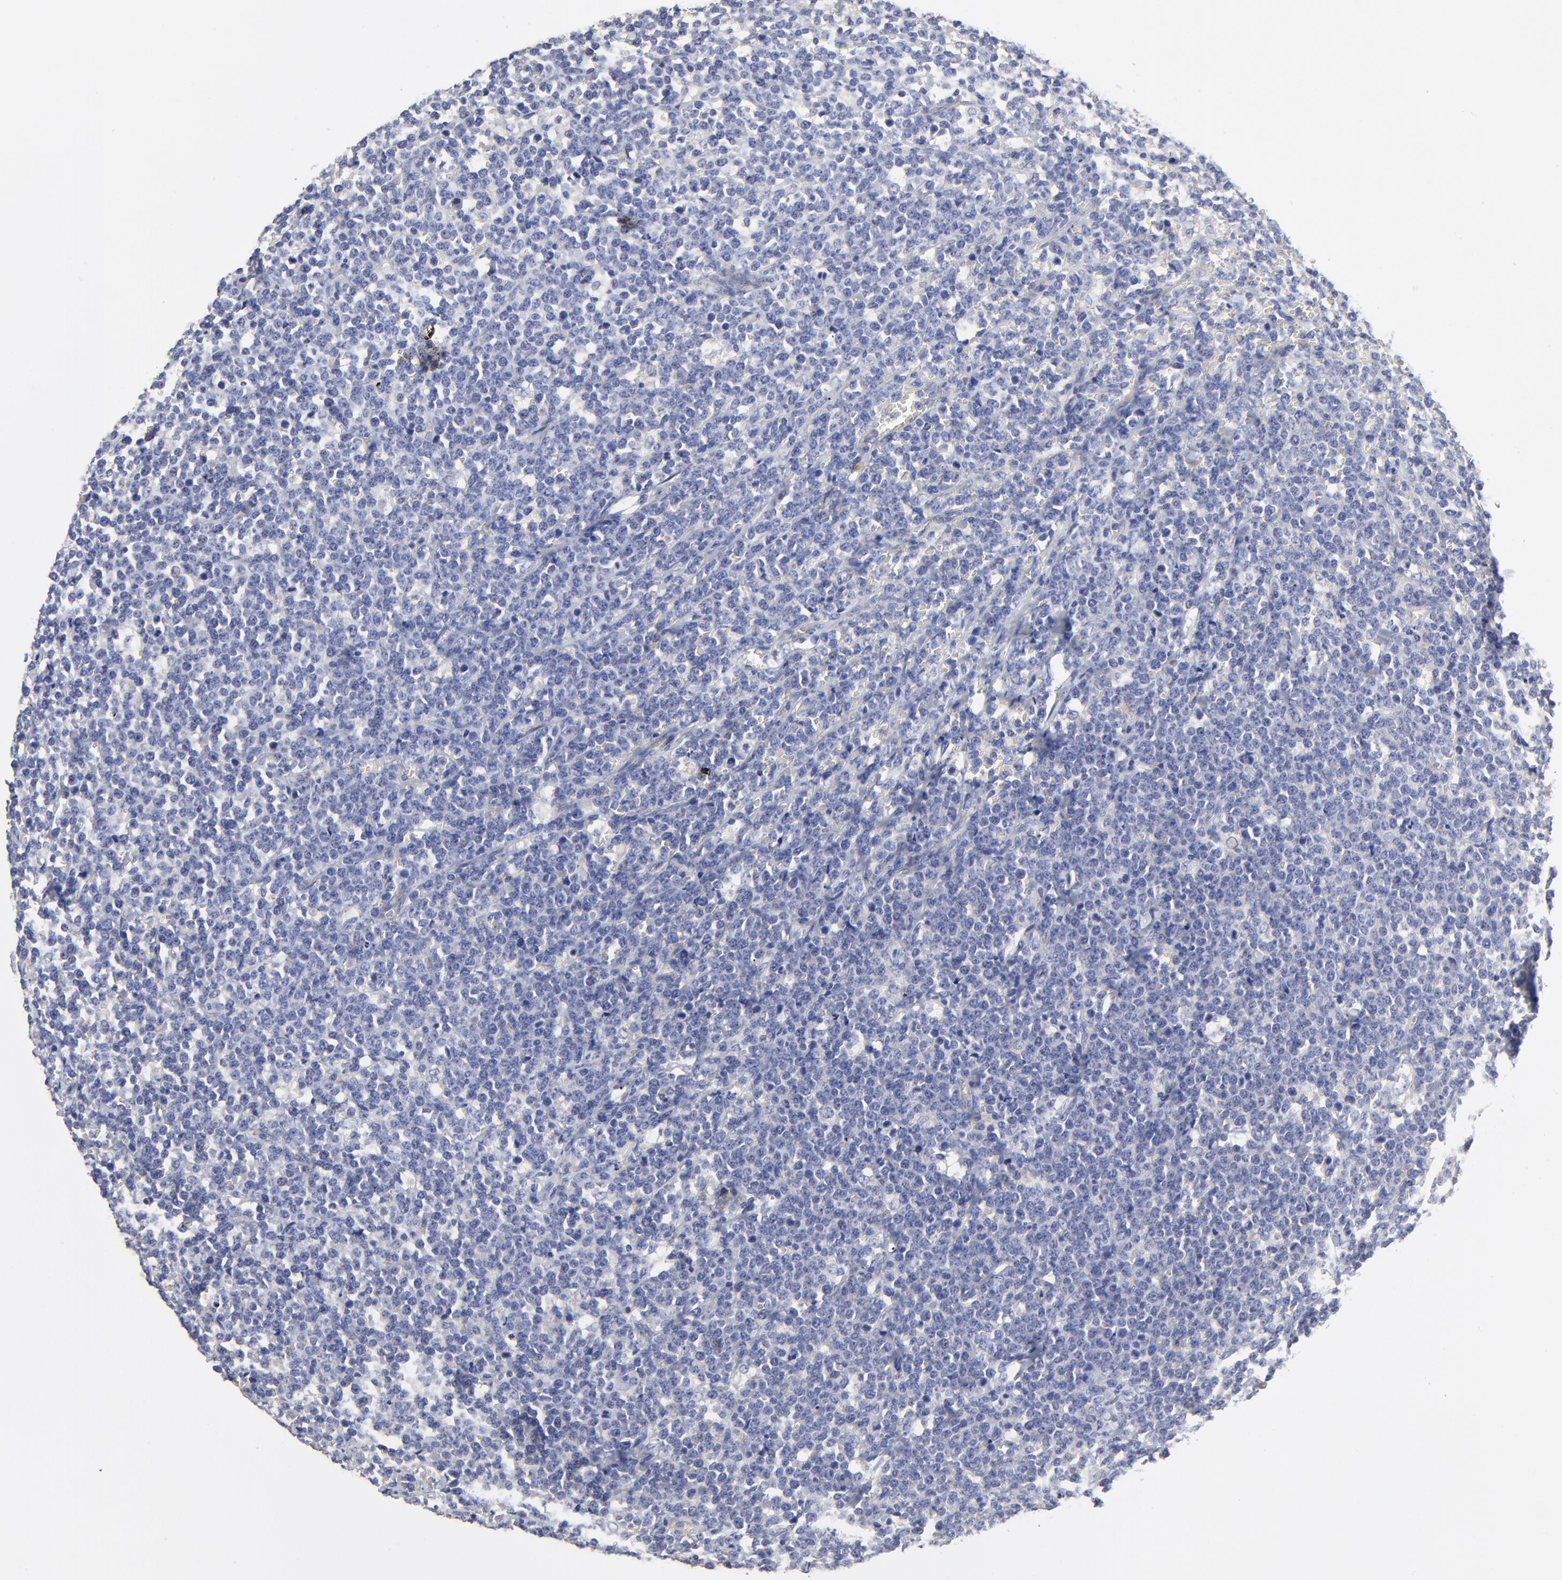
{"staining": {"intensity": "negative", "quantity": "none", "location": "none"}, "tissue": "lymphoma", "cell_type": "Tumor cells", "image_type": "cancer", "snomed": [{"axis": "morphology", "description": "Malignant lymphoma, non-Hodgkin's type, High grade"}, {"axis": "topography", "description": "Small intestine"}, {"axis": "topography", "description": "Colon"}], "caption": "Protein analysis of lymphoma exhibits no significant expression in tumor cells.", "gene": "SULF2", "patient": {"sex": "male", "age": 8}}